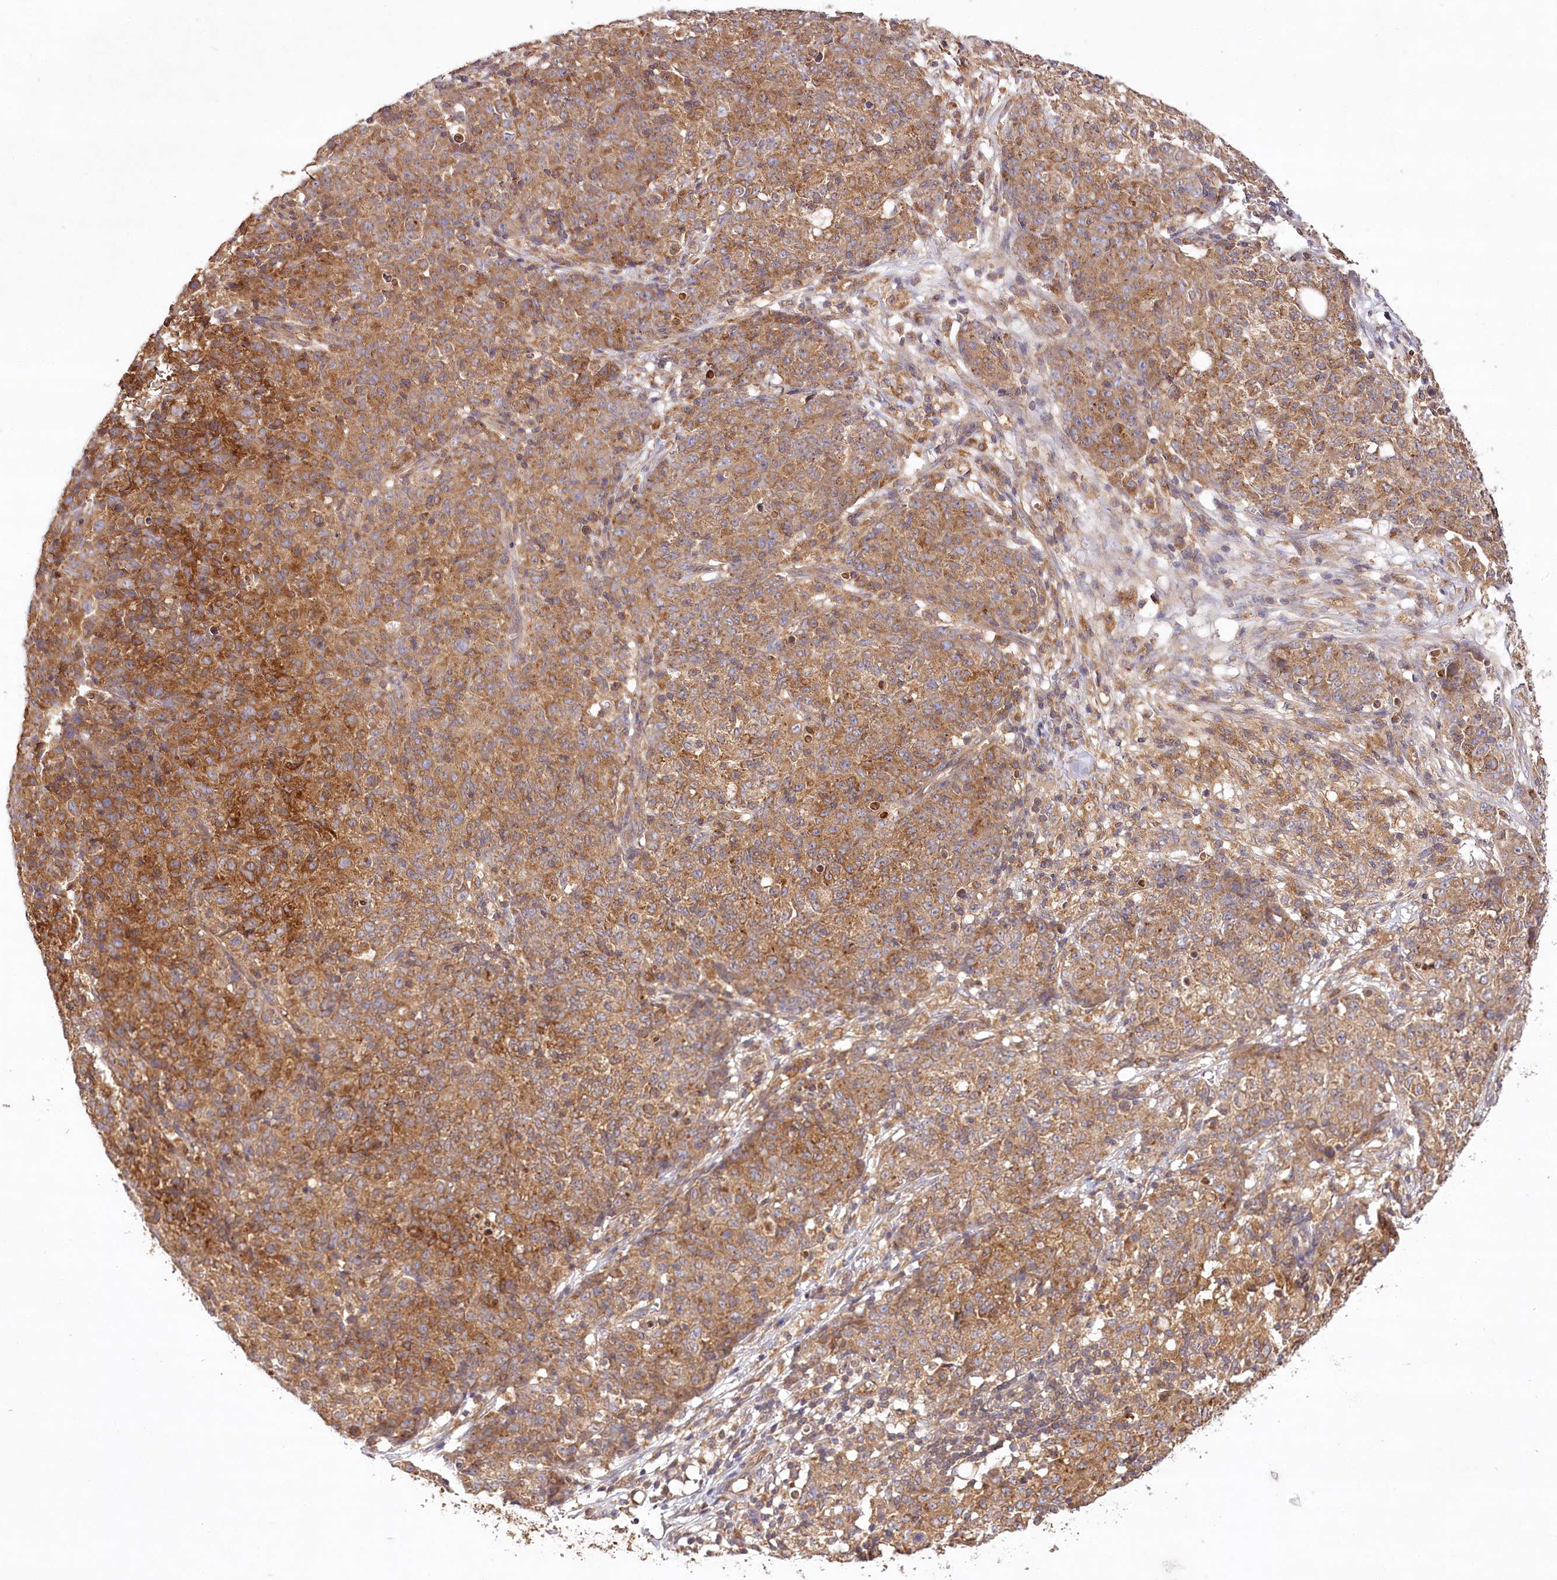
{"staining": {"intensity": "strong", "quantity": ">75%", "location": "cytoplasmic/membranous"}, "tissue": "ovarian cancer", "cell_type": "Tumor cells", "image_type": "cancer", "snomed": [{"axis": "morphology", "description": "Carcinoma, endometroid"}, {"axis": "topography", "description": "Ovary"}], "caption": "Protein expression analysis of human ovarian cancer (endometroid carcinoma) reveals strong cytoplasmic/membranous staining in approximately >75% of tumor cells.", "gene": "LSS", "patient": {"sex": "female", "age": 42}}